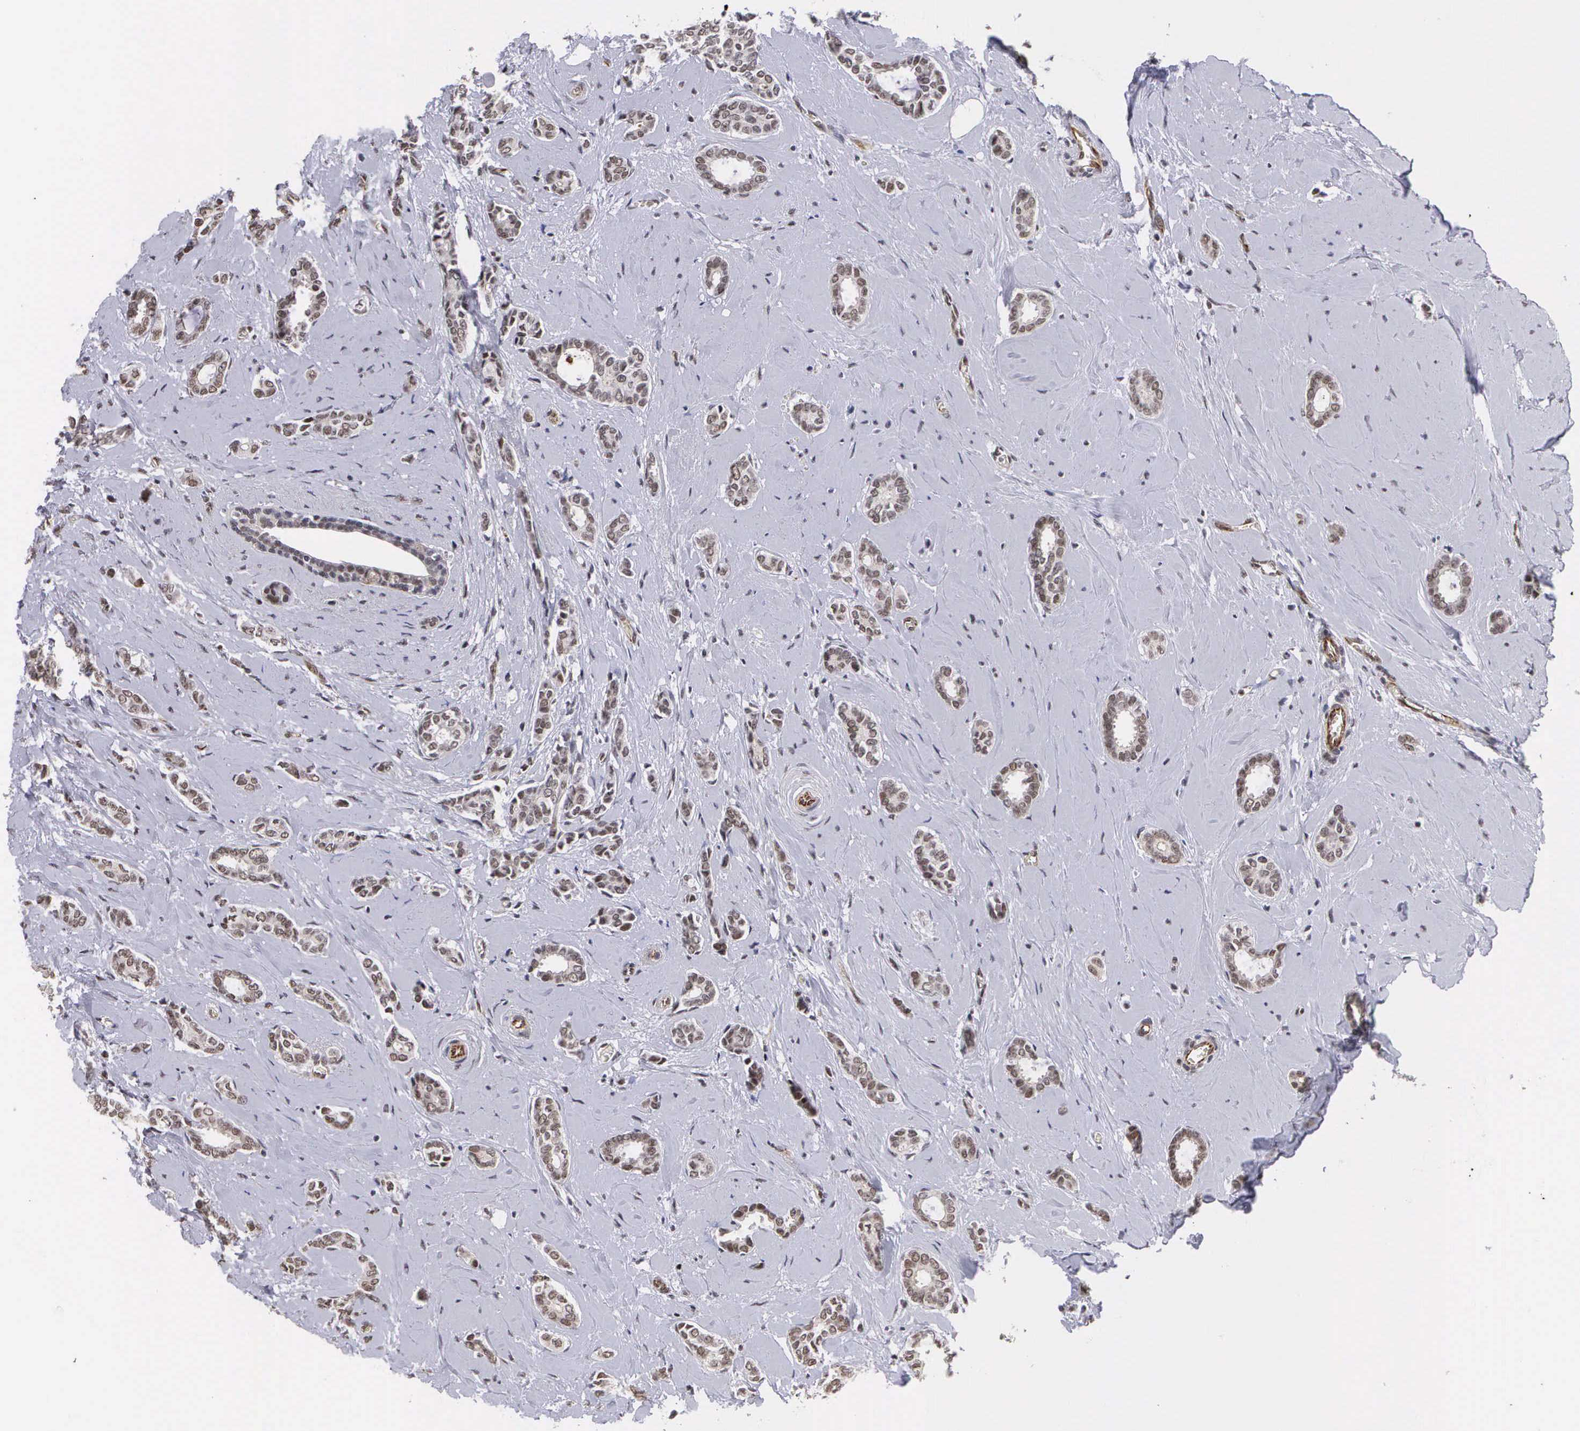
{"staining": {"intensity": "moderate", "quantity": ">75%", "location": "nuclear"}, "tissue": "breast cancer", "cell_type": "Tumor cells", "image_type": "cancer", "snomed": [{"axis": "morphology", "description": "Duct carcinoma"}, {"axis": "topography", "description": "Breast"}], "caption": "Brown immunohistochemical staining in breast cancer (intraductal carcinoma) demonstrates moderate nuclear staining in about >75% of tumor cells. (Stains: DAB (3,3'-diaminobenzidine) in brown, nuclei in blue, Microscopy: brightfield microscopy at high magnification).", "gene": "MORC2", "patient": {"sex": "female", "age": 50}}